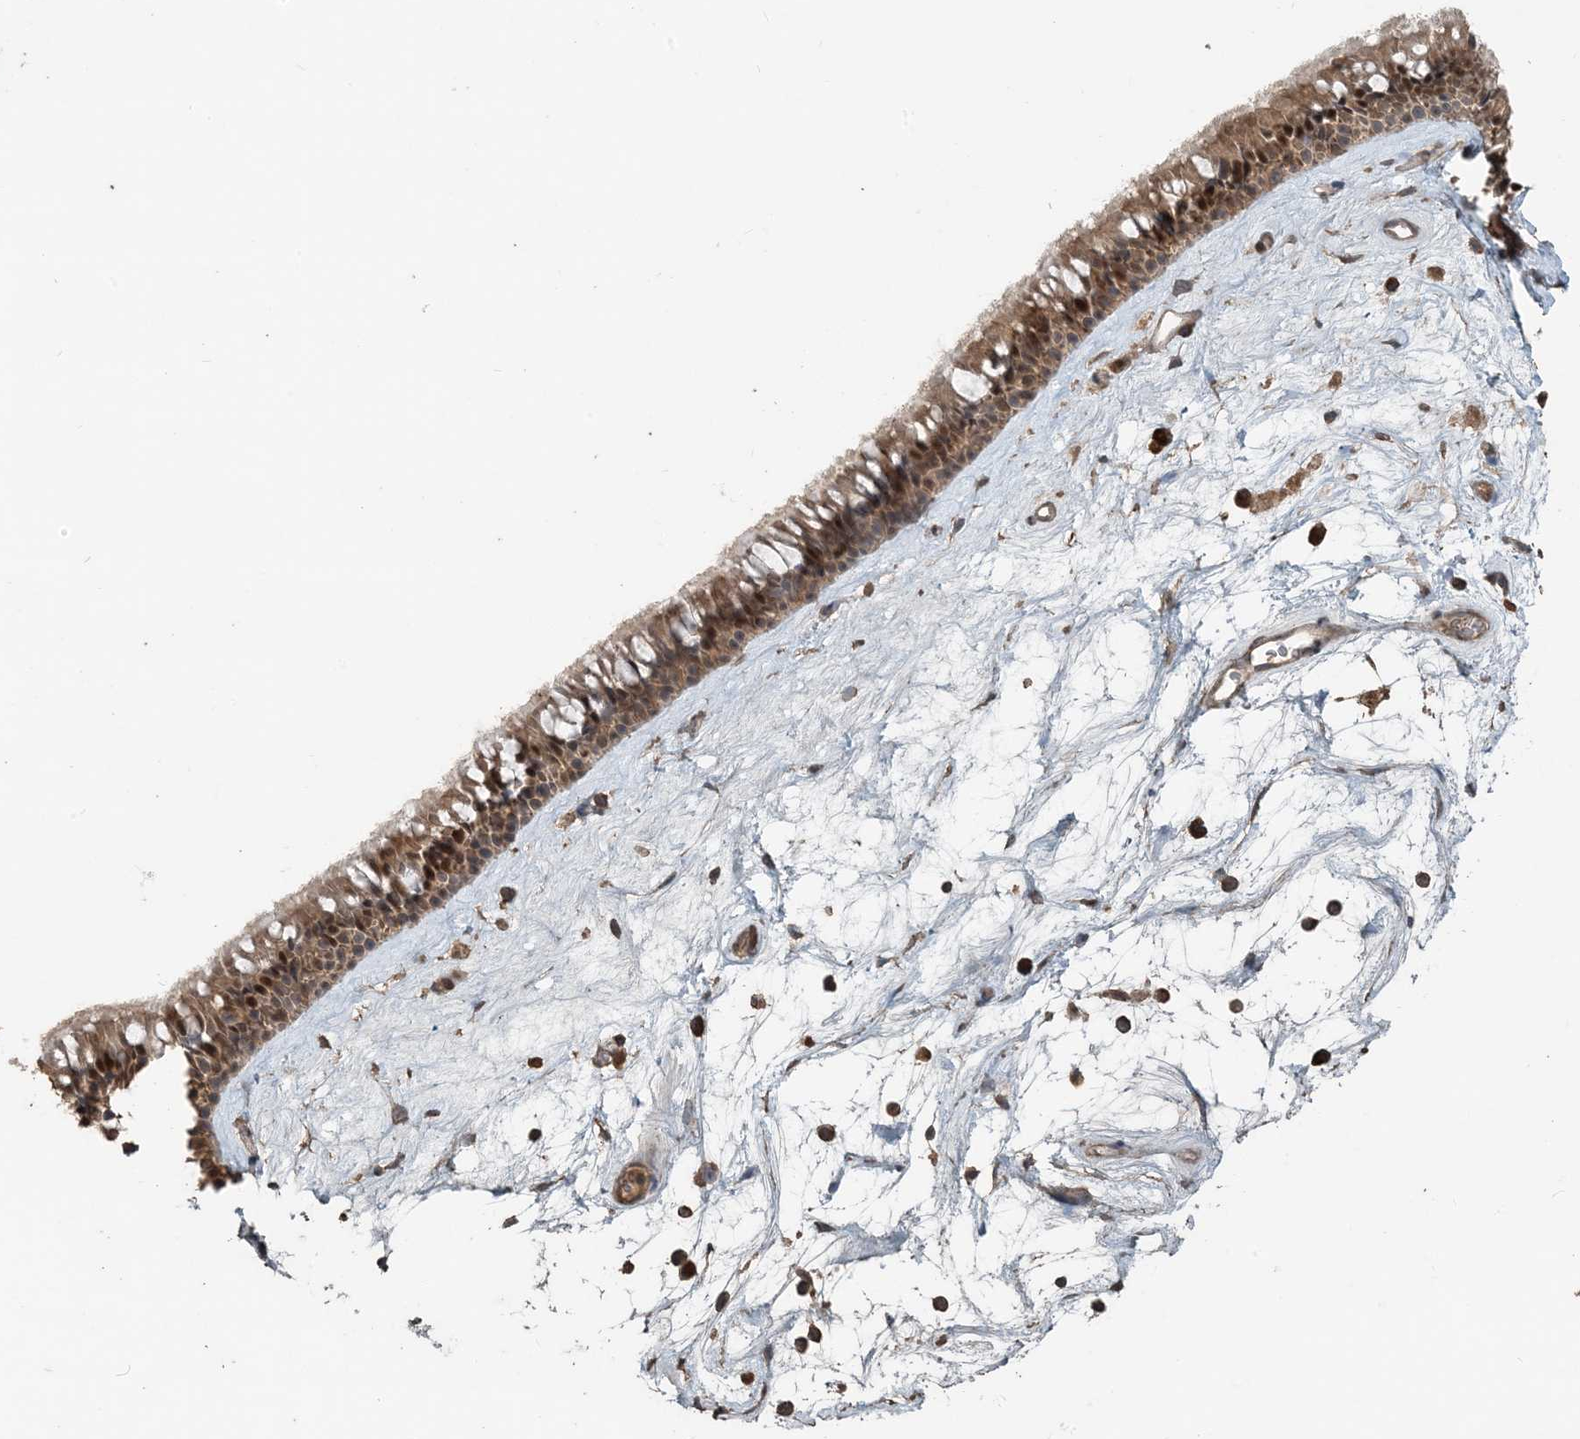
{"staining": {"intensity": "moderate", "quantity": ">75%", "location": "cytoplasmic/membranous,nuclear"}, "tissue": "nasopharynx", "cell_type": "Respiratory epithelial cells", "image_type": "normal", "snomed": [{"axis": "morphology", "description": "Normal tissue, NOS"}, {"axis": "topography", "description": "Nasopharynx"}], "caption": "This image reveals IHC staining of benign human nasopharynx, with medium moderate cytoplasmic/membranous,nuclear expression in about >75% of respiratory epithelial cells.", "gene": "ZC3H12A", "patient": {"sex": "male", "age": 64}}